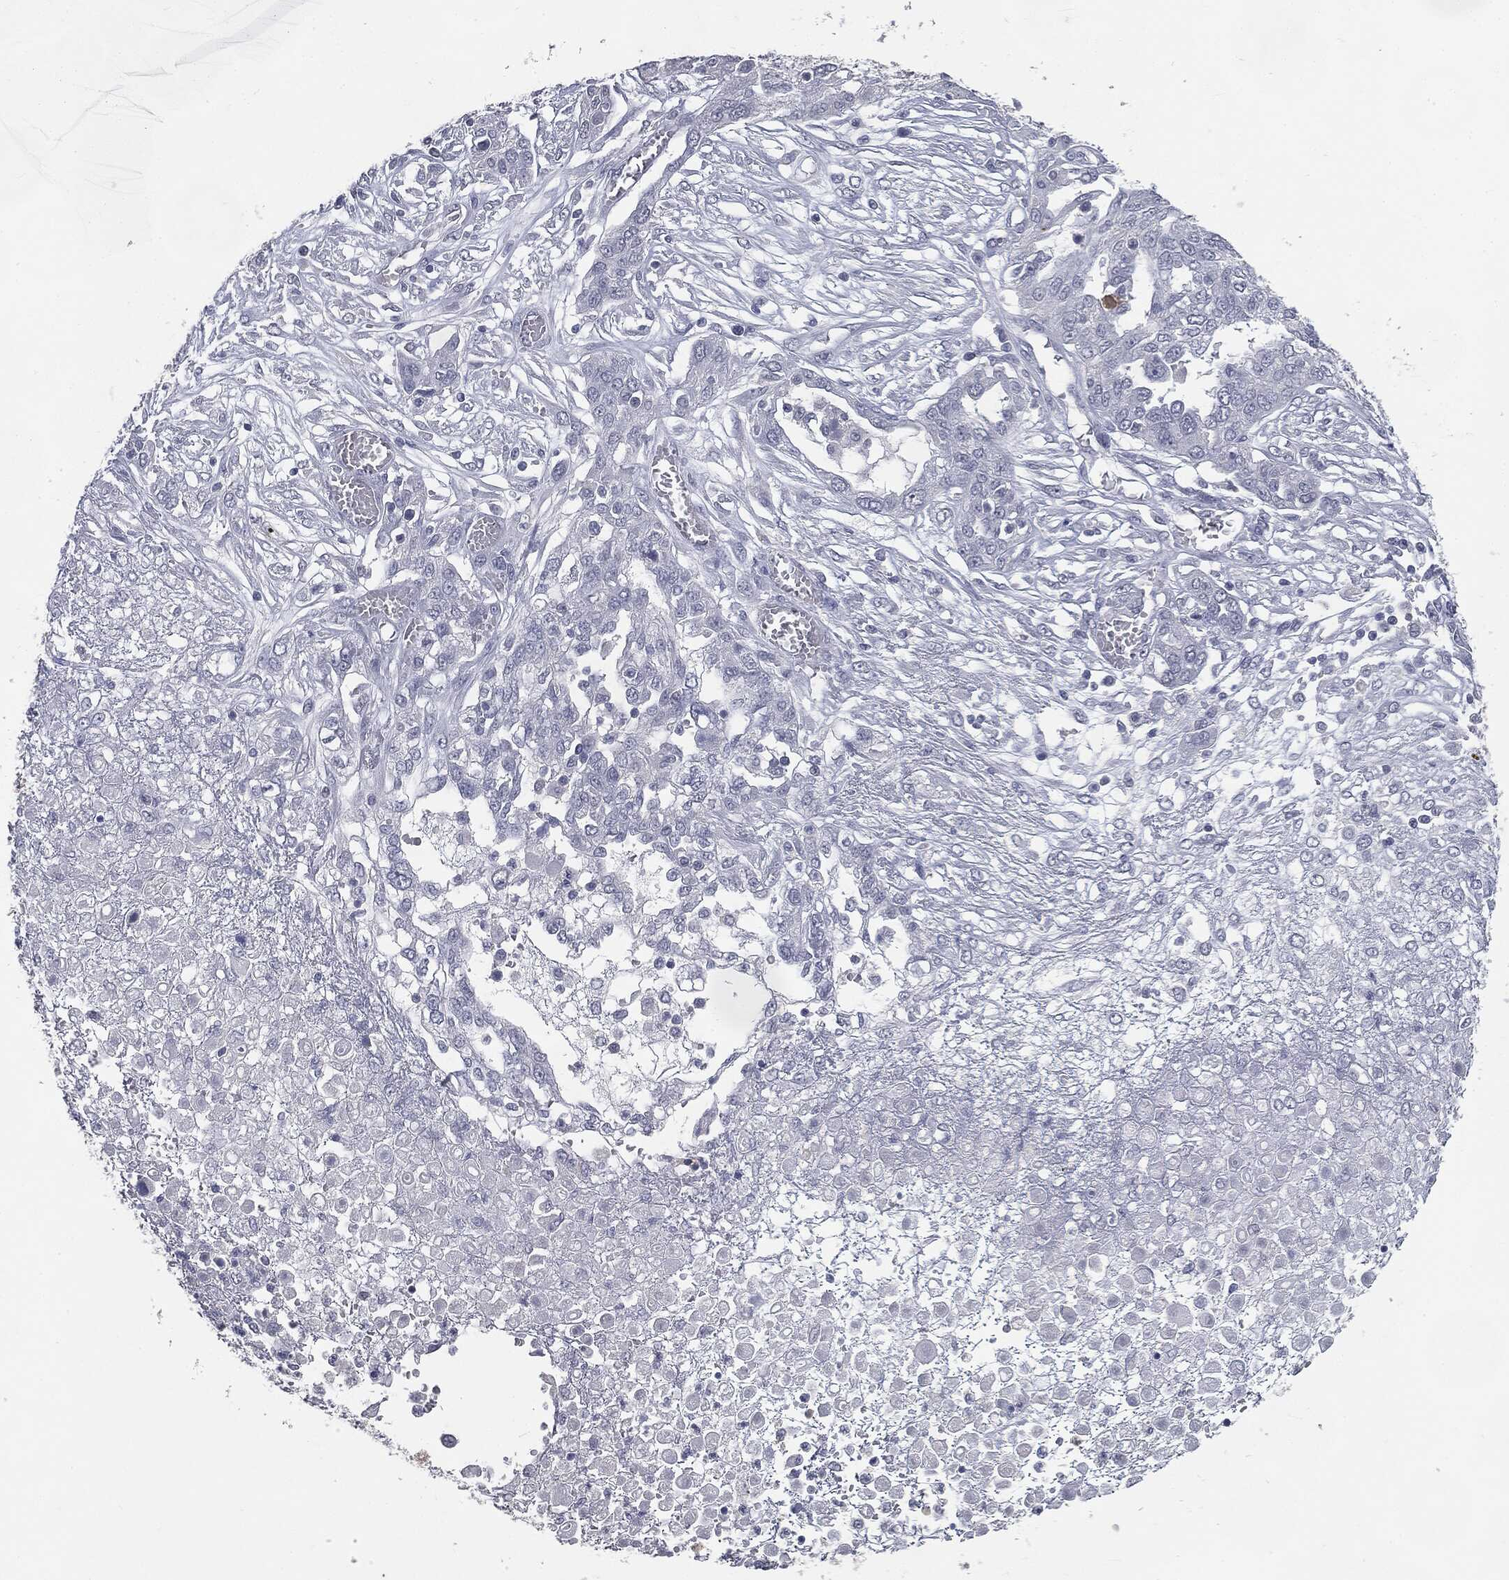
{"staining": {"intensity": "negative", "quantity": "none", "location": "none"}, "tissue": "ovarian cancer", "cell_type": "Tumor cells", "image_type": "cancer", "snomed": [{"axis": "morphology", "description": "Cystadenocarcinoma, serous, NOS"}, {"axis": "topography", "description": "Ovary"}], "caption": "Immunohistochemistry histopathology image of neoplastic tissue: ovarian serous cystadenocarcinoma stained with DAB shows no significant protein expression in tumor cells. (DAB (3,3'-diaminobenzidine) IHC visualized using brightfield microscopy, high magnification).", "gene": "SLC2A2", "patient": {"sex": "female", "age": 67}}